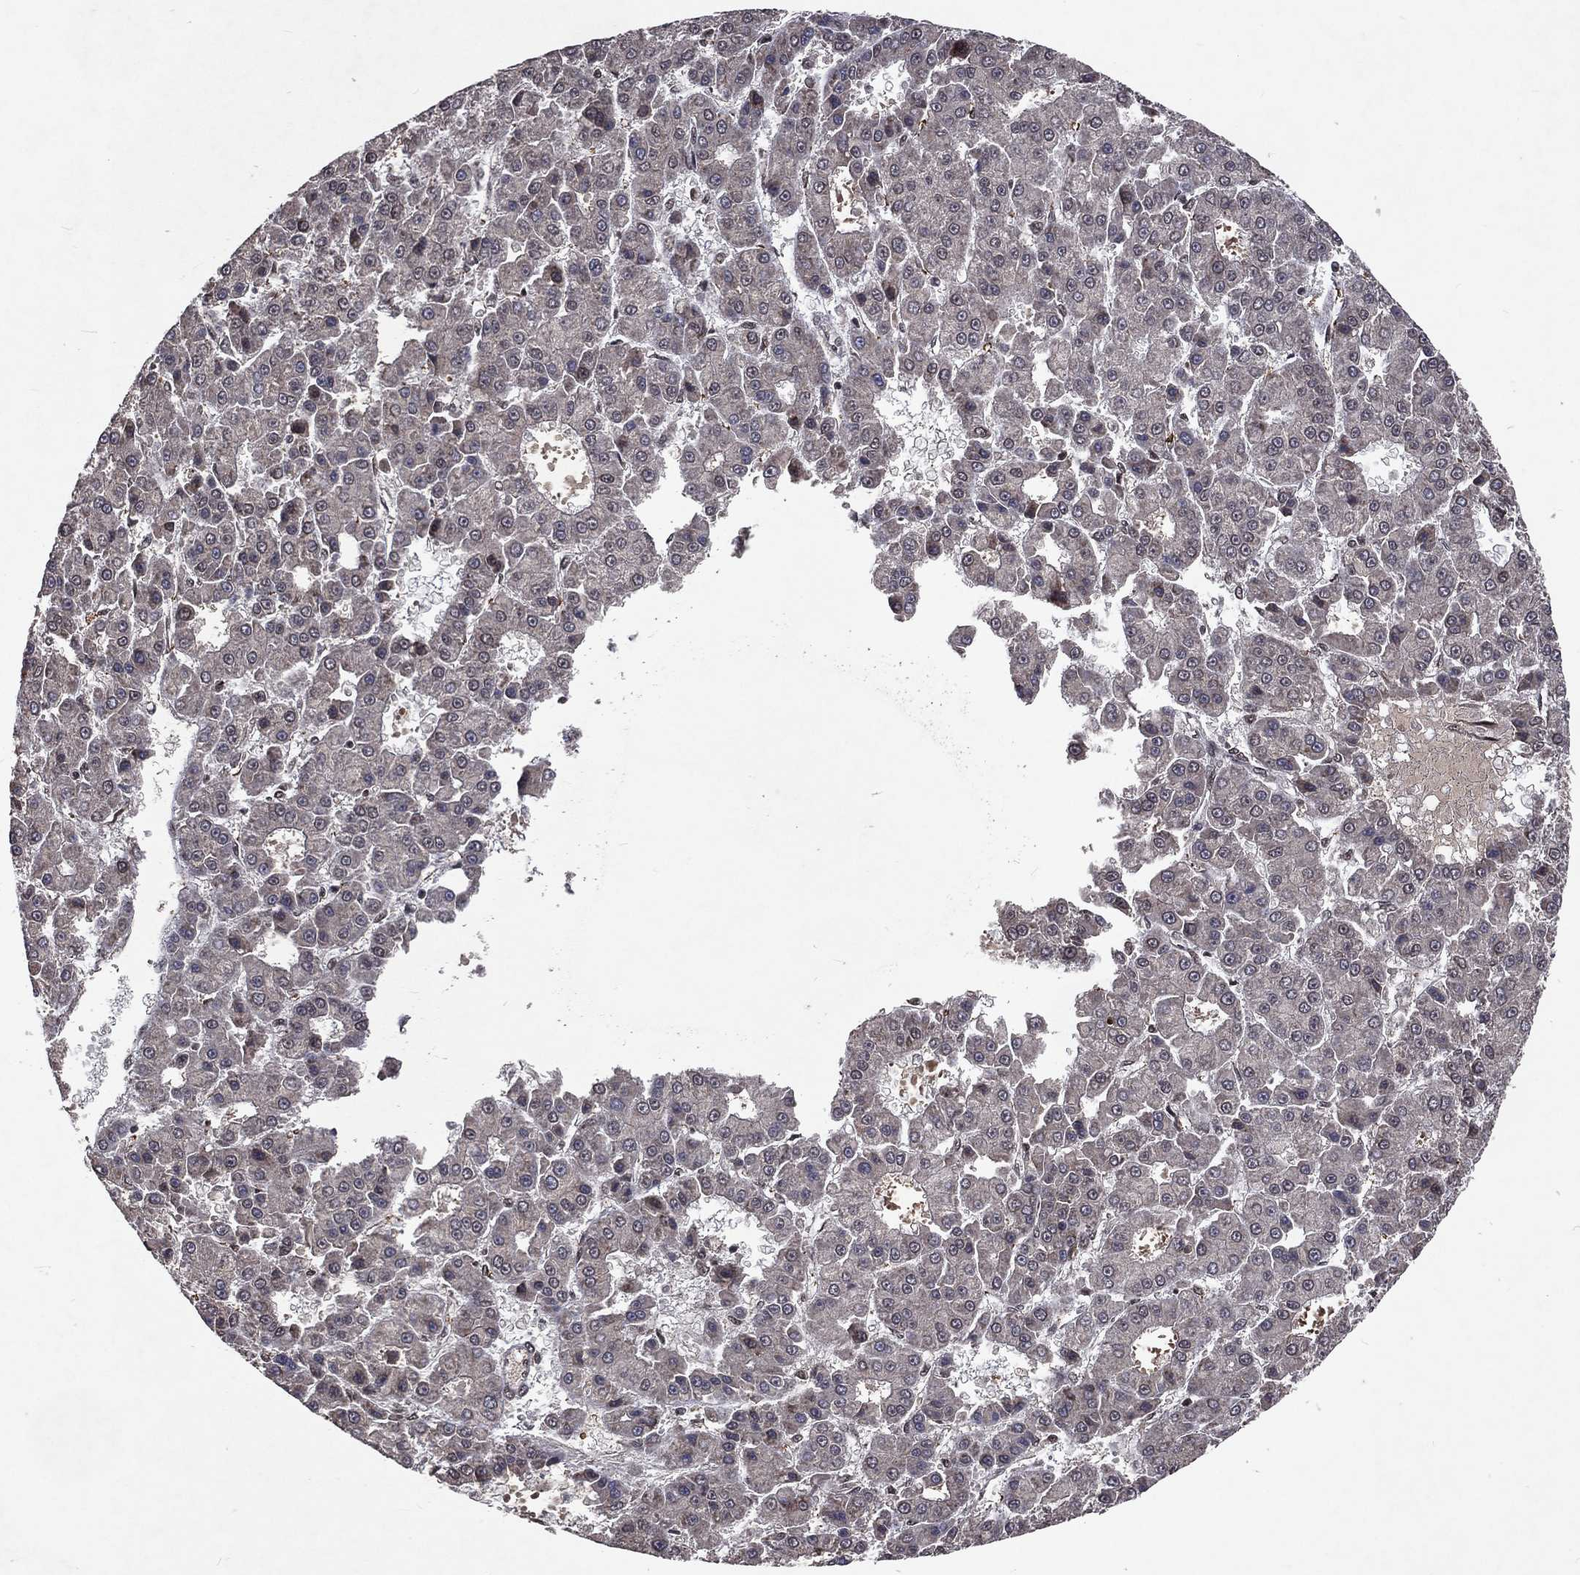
{"staining": {"intensity": "negative", "quantity": "none", "location": "none"}, "tissue": "liver cancer", "cell_type": "Tumor cells", "image_type": "cancer", "snomed": [{"axis": "morphology", "description": "Carcinoma, Hepatocellular, NOS"}, {"axis": "topography", "description": "Liver"}], "caption": "The micrograph reveals no significant positivity in tumor cells of hepatocellular carcinoma (liver).", "gene": "DMAP1", "patient": {"sex": "male", "age": 70}}